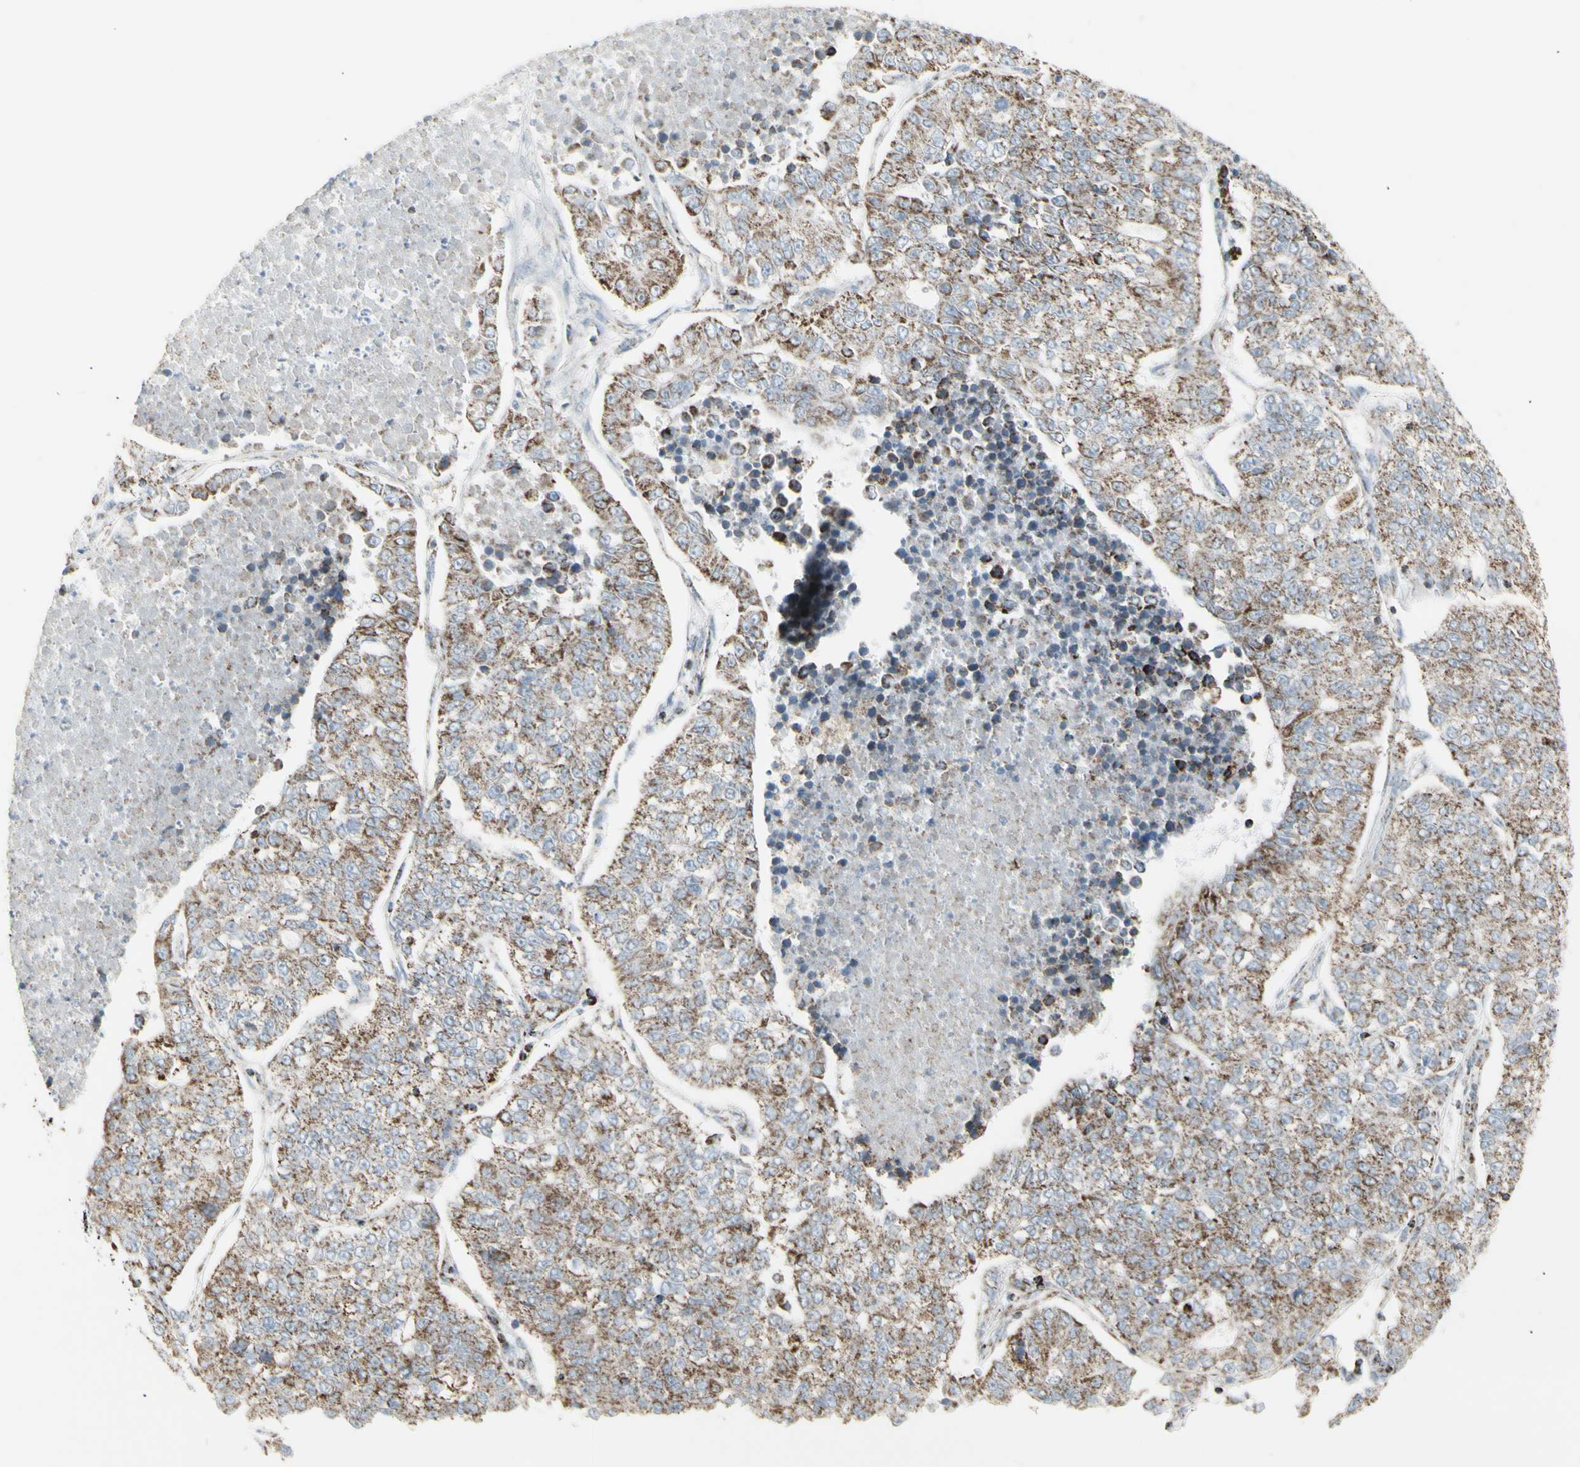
{"staining": {"intensity": "moderate", "quantity": ">75%", "location": "cytoplasmic/membranous"}, "tissue": "lung cancer", "cell_type": "Tumor cells", "image_type": "cancer", "snomed": [{"axis": "morphology", "description": "Adenocarcinoma, NOS"}, {"axis": "topography", "description": "Lung"}], "caption": "Immunohistochemistry (DAB (3,3'-diaminobenzidine)) staining of human adenocarcinoma (lung) displays moderate cytoplasmic/membranous protein positivity in about >75% of tumor cells.", "gene": "PLGRKT", "patient": {"sex": "male", "age": 49}}